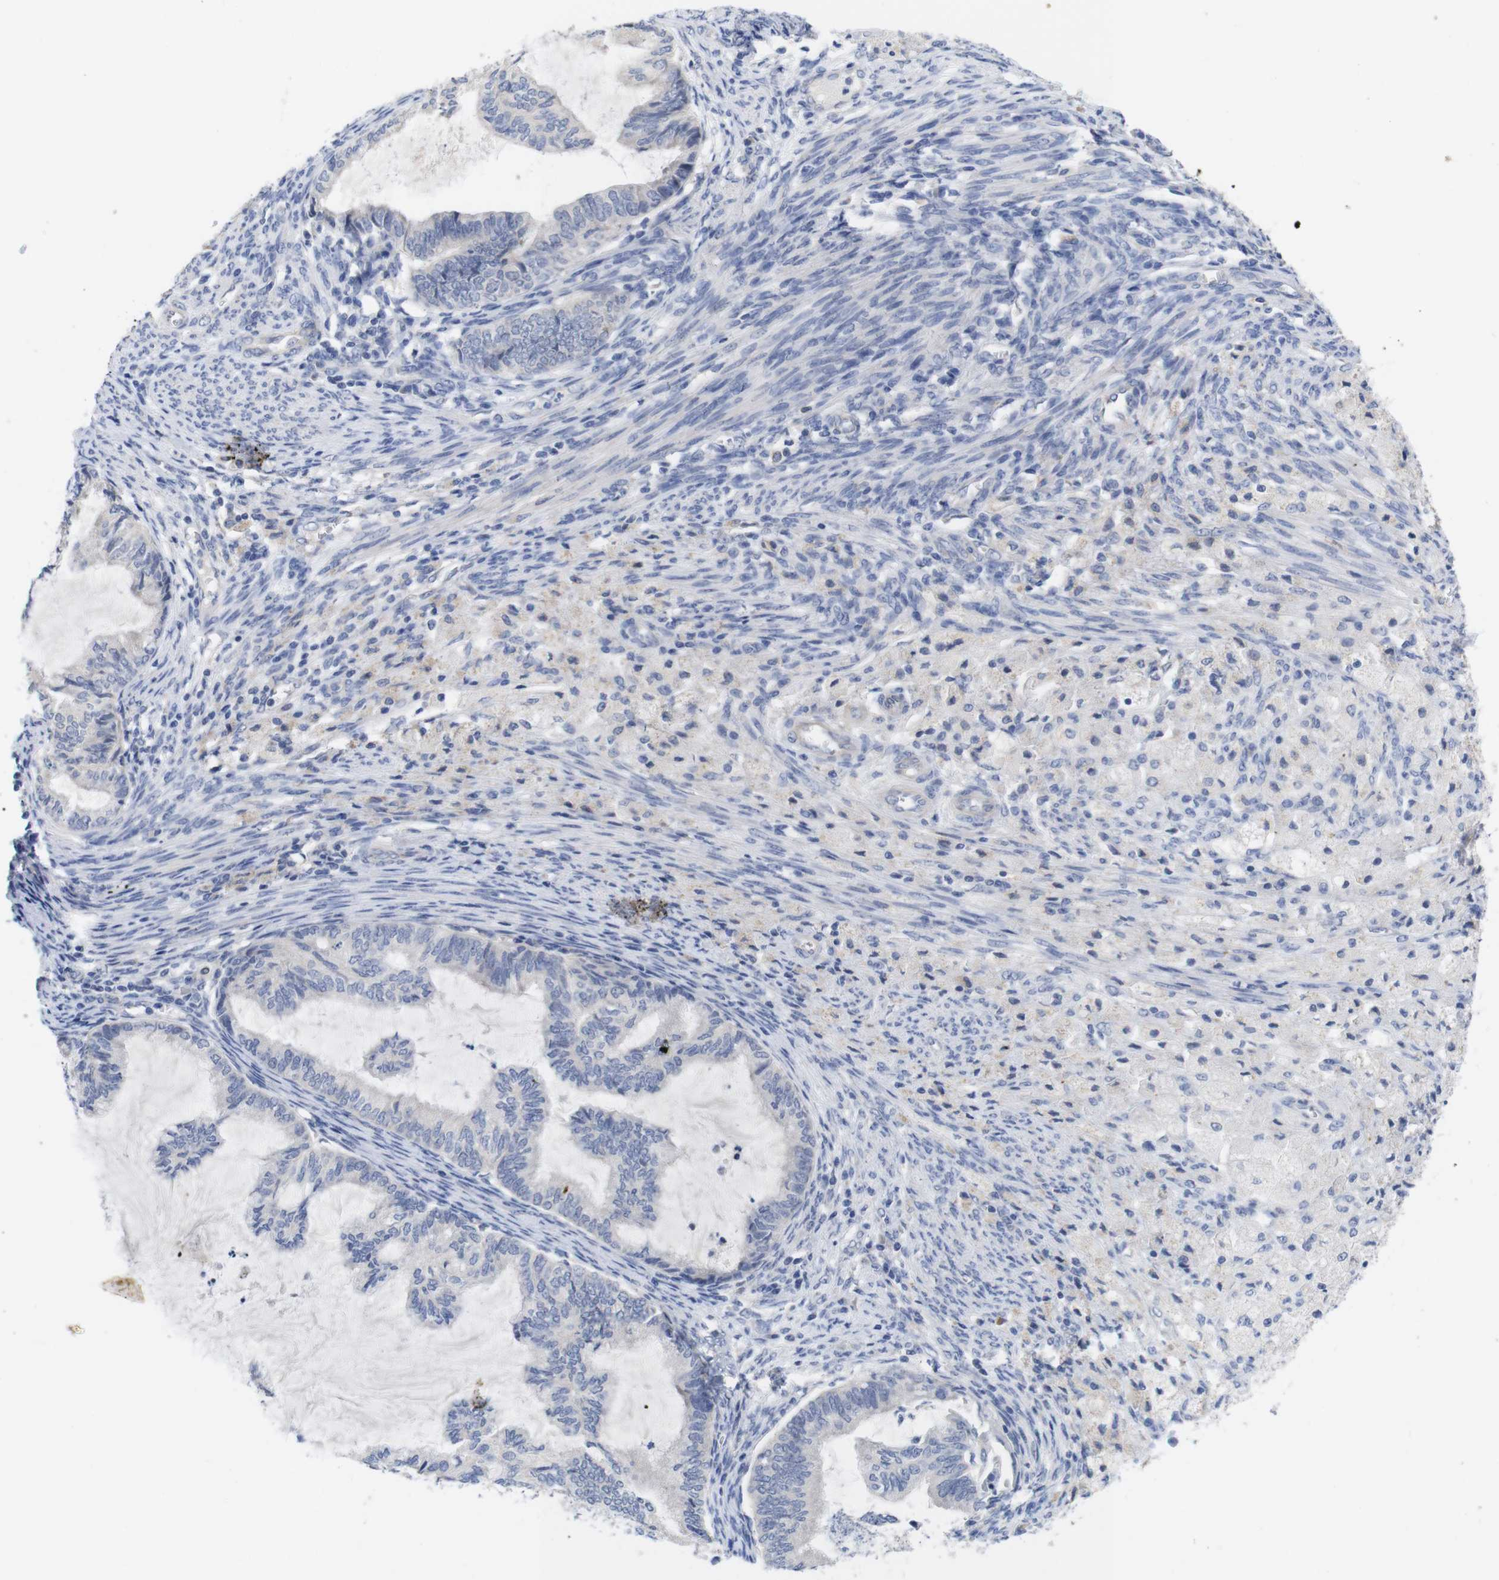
{"staining": {"intensity": "negative", "quantity": "none", "location": "none"}, "tissue": "cervical cancer", "cell_type": "Tumor cells", "image_type": "cancer", "snomed": [{"axis": "morphology", "description": "Normal tissue, NOS"}, {"axis": "morphology", "description": "Adenocarcinoma, NOS"}, {"axis": "topography", "description": "Cervix"}, {"axis": "topography", "description": "Endometrium"}], "caption": "DAB (3,3'-diaminobenzidine) immunohistochemical staining of human cervical cancer exhibits no significant expression in tumor cells. (DAB immunohistochemistry (IHC), high magnification).", "gene": "TNNI3", "patient": {"sex": "female", "age": 86}}